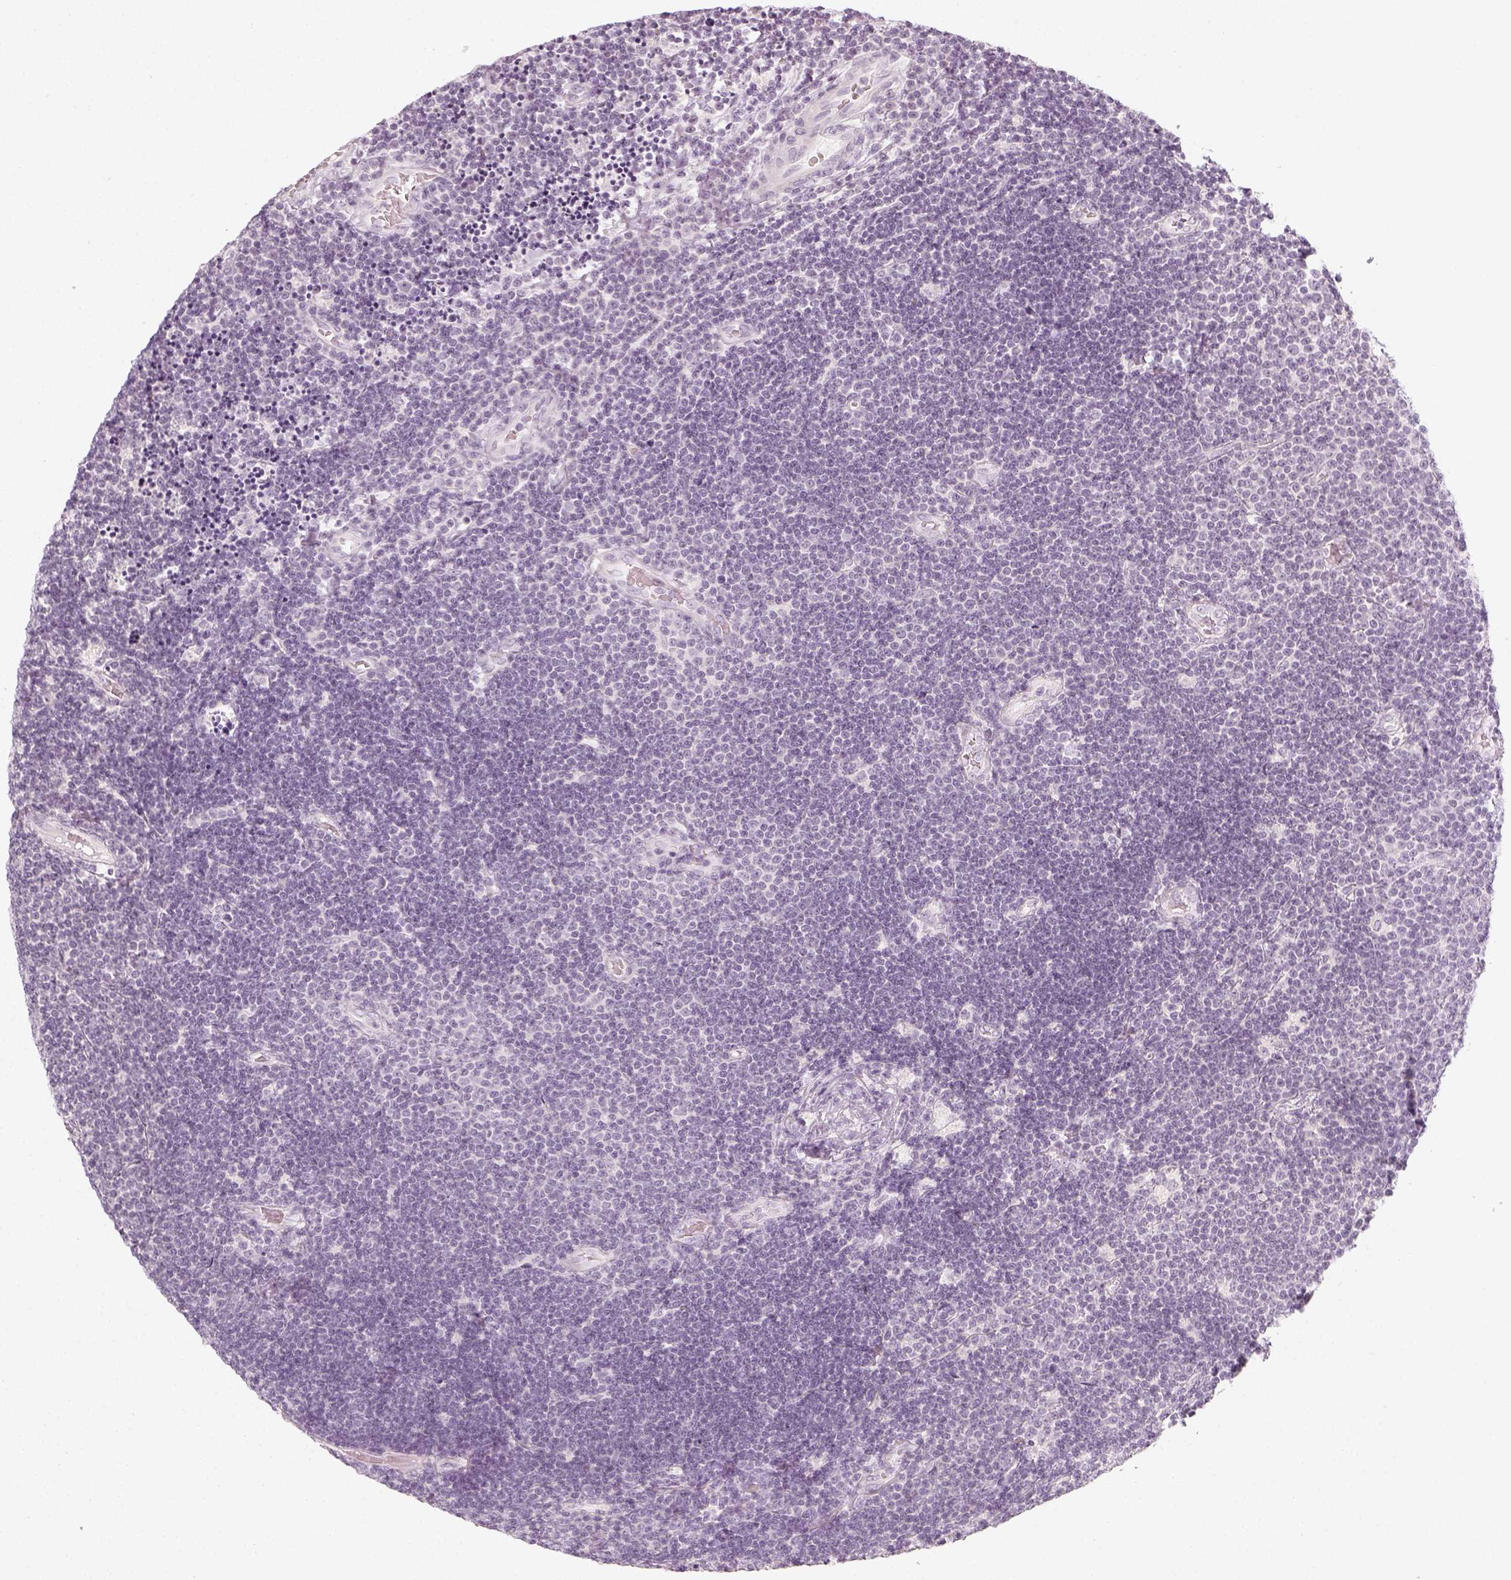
{"staining": {"intensity": "negative", "quantity": "none", "location": "none"}, "tissue": "lymphoma", "cell_type": "Tumor cells", "image_type": "cancer", "snomed": [{"axis": "morphology", "description": "Malignant lymphoma, non-Hodgkin's type, Low grade"}, {"axis": "topography", "description": "Brain"}], "caption": "The image displays no significant positivity in tumor cells of low-grade malignant lymphoma, non-Hodgkin's type. (DAB (3,3'-diaminobenzidine) immunohistochemistry visualized using brightfield microscopy, high magnification).", "gene": "KRT25", "patient": {"sex": "female", "age": 66}}